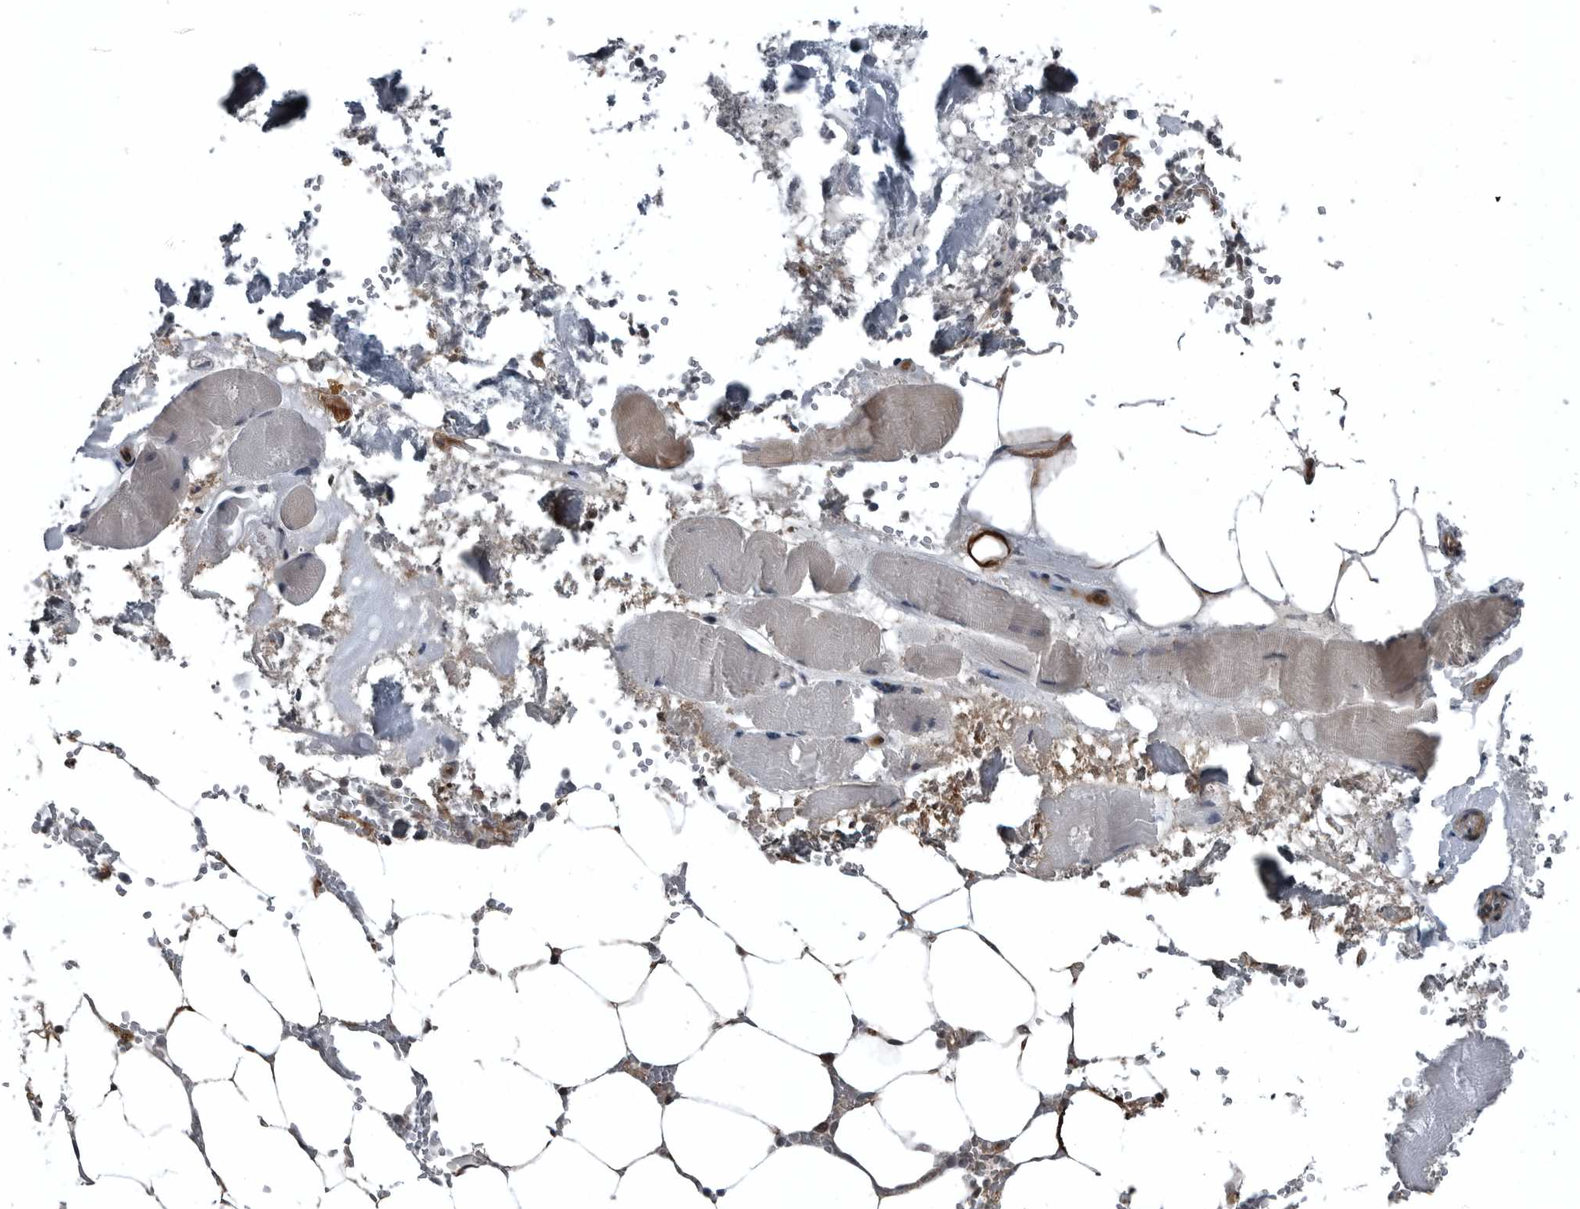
{"staining": {"intensity": "moderate", "quantity": "<25%", "location": "cytoplasmic/membranous,nuclear"}, "tissue": "bone marrow", "cell_type": "Hematopoietic cells", "image_type": "normal", "snomed": [{"axis": "morphology", "description": "Normal tissue, NOS"}, {"axis": "topography", "description": "Bone marrow"}], "caption": "High-power microscopy captured an immunohistochemistry (IHC) micrograph of unremarkable bone marrow, revealing moderate cytoplasmic/membranous,nuclear expression in about <25% of hematopoietic cells. (DAB = brown stain, brightfield microscopy at high magnification).", "gene": "GAK", "patient": {"sex": "male", "age": 70}}